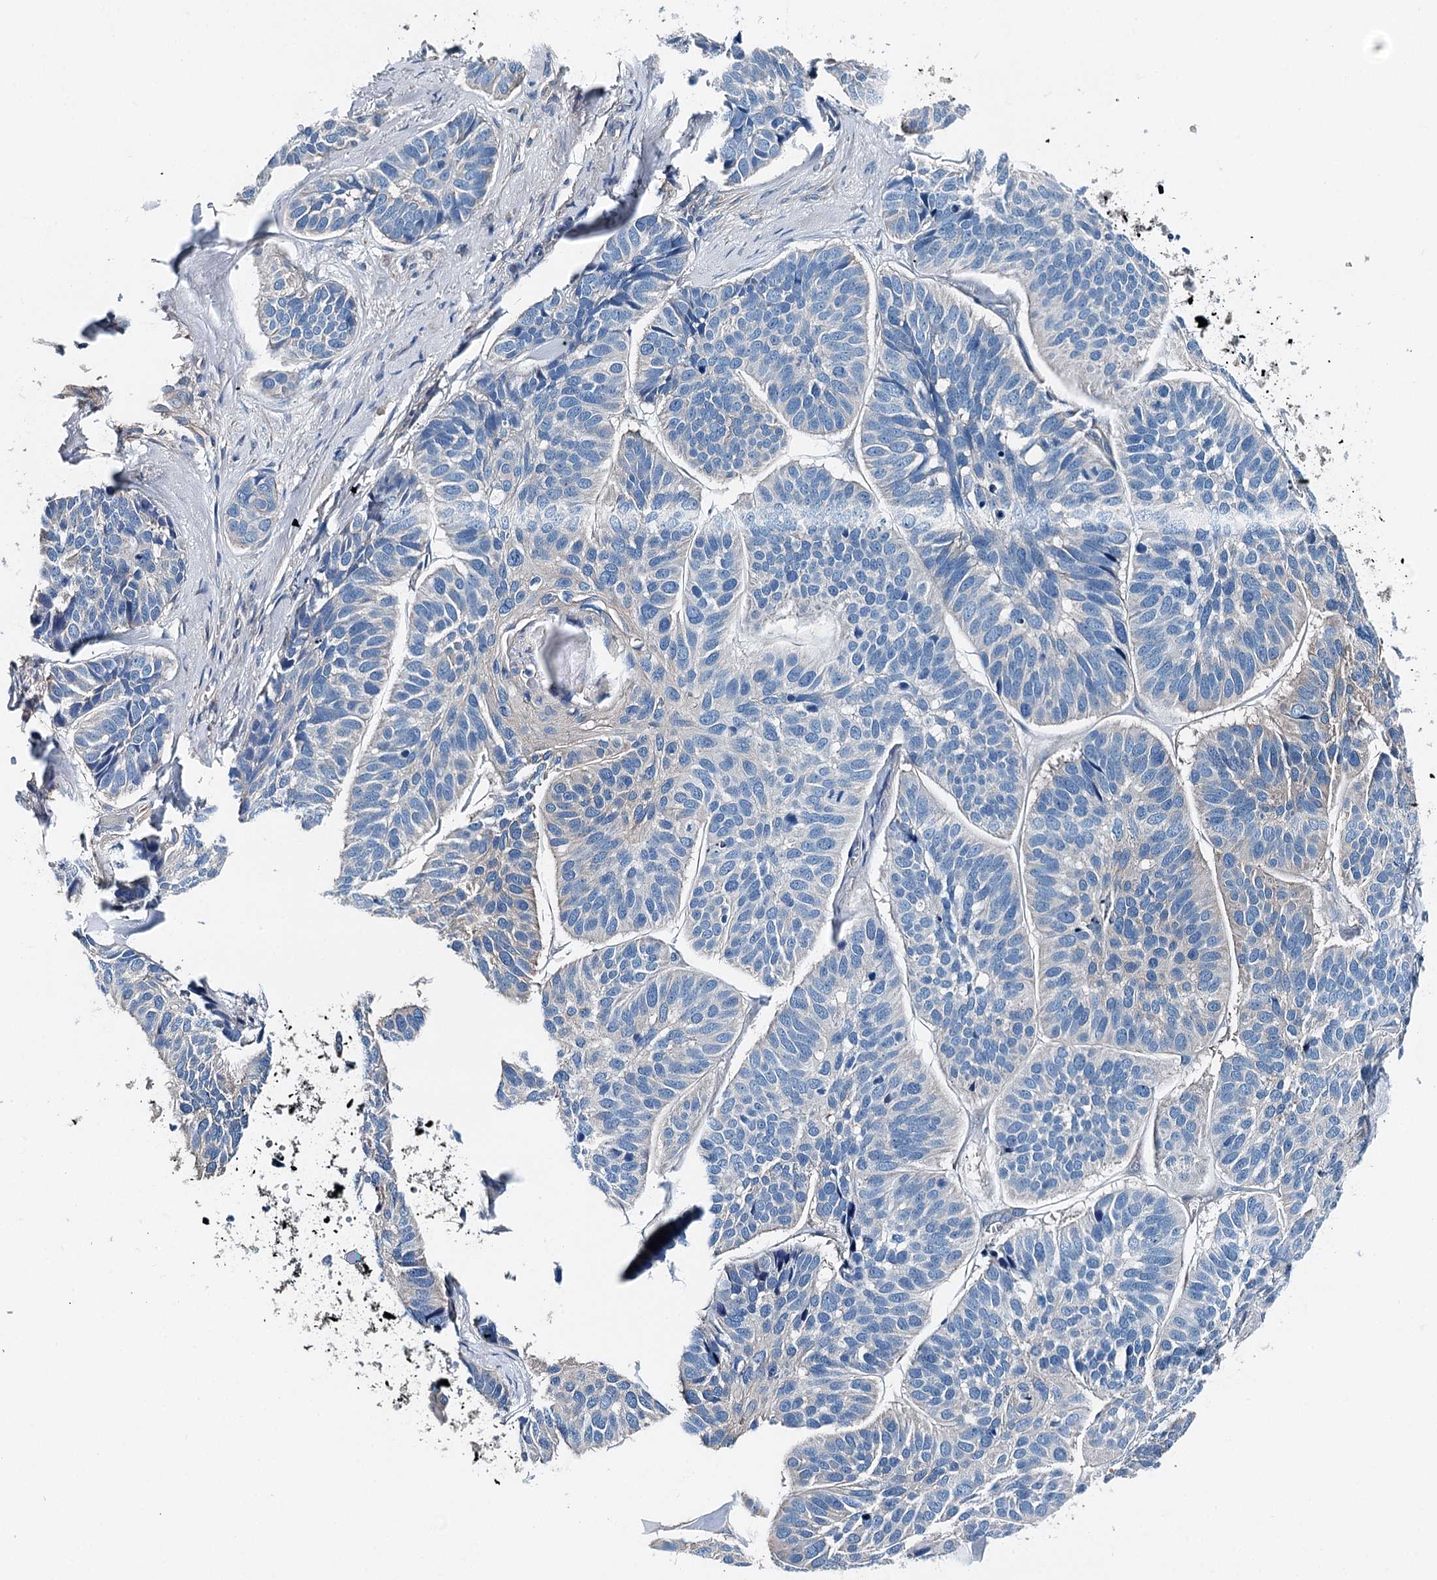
{"staining": {"intensity": "negative", "quantity": "none", "location": "none"}, "tissue": "skin cancer", "cell_type": "Tumor cells", "image_type": "cancer", "snomed": [{"axis": "morphology", "description": "Basal cell carcinoma"}, {"axis": "topography", "description": "Skin"}], "caption": "A high-resolution histopathology image shows IHC staining of skin cancer (basal cell carcinoma), which reveals no significant staining in tumor cells.", "gene": "BHMT", "patient": {"sex": "male", "age": 62}}